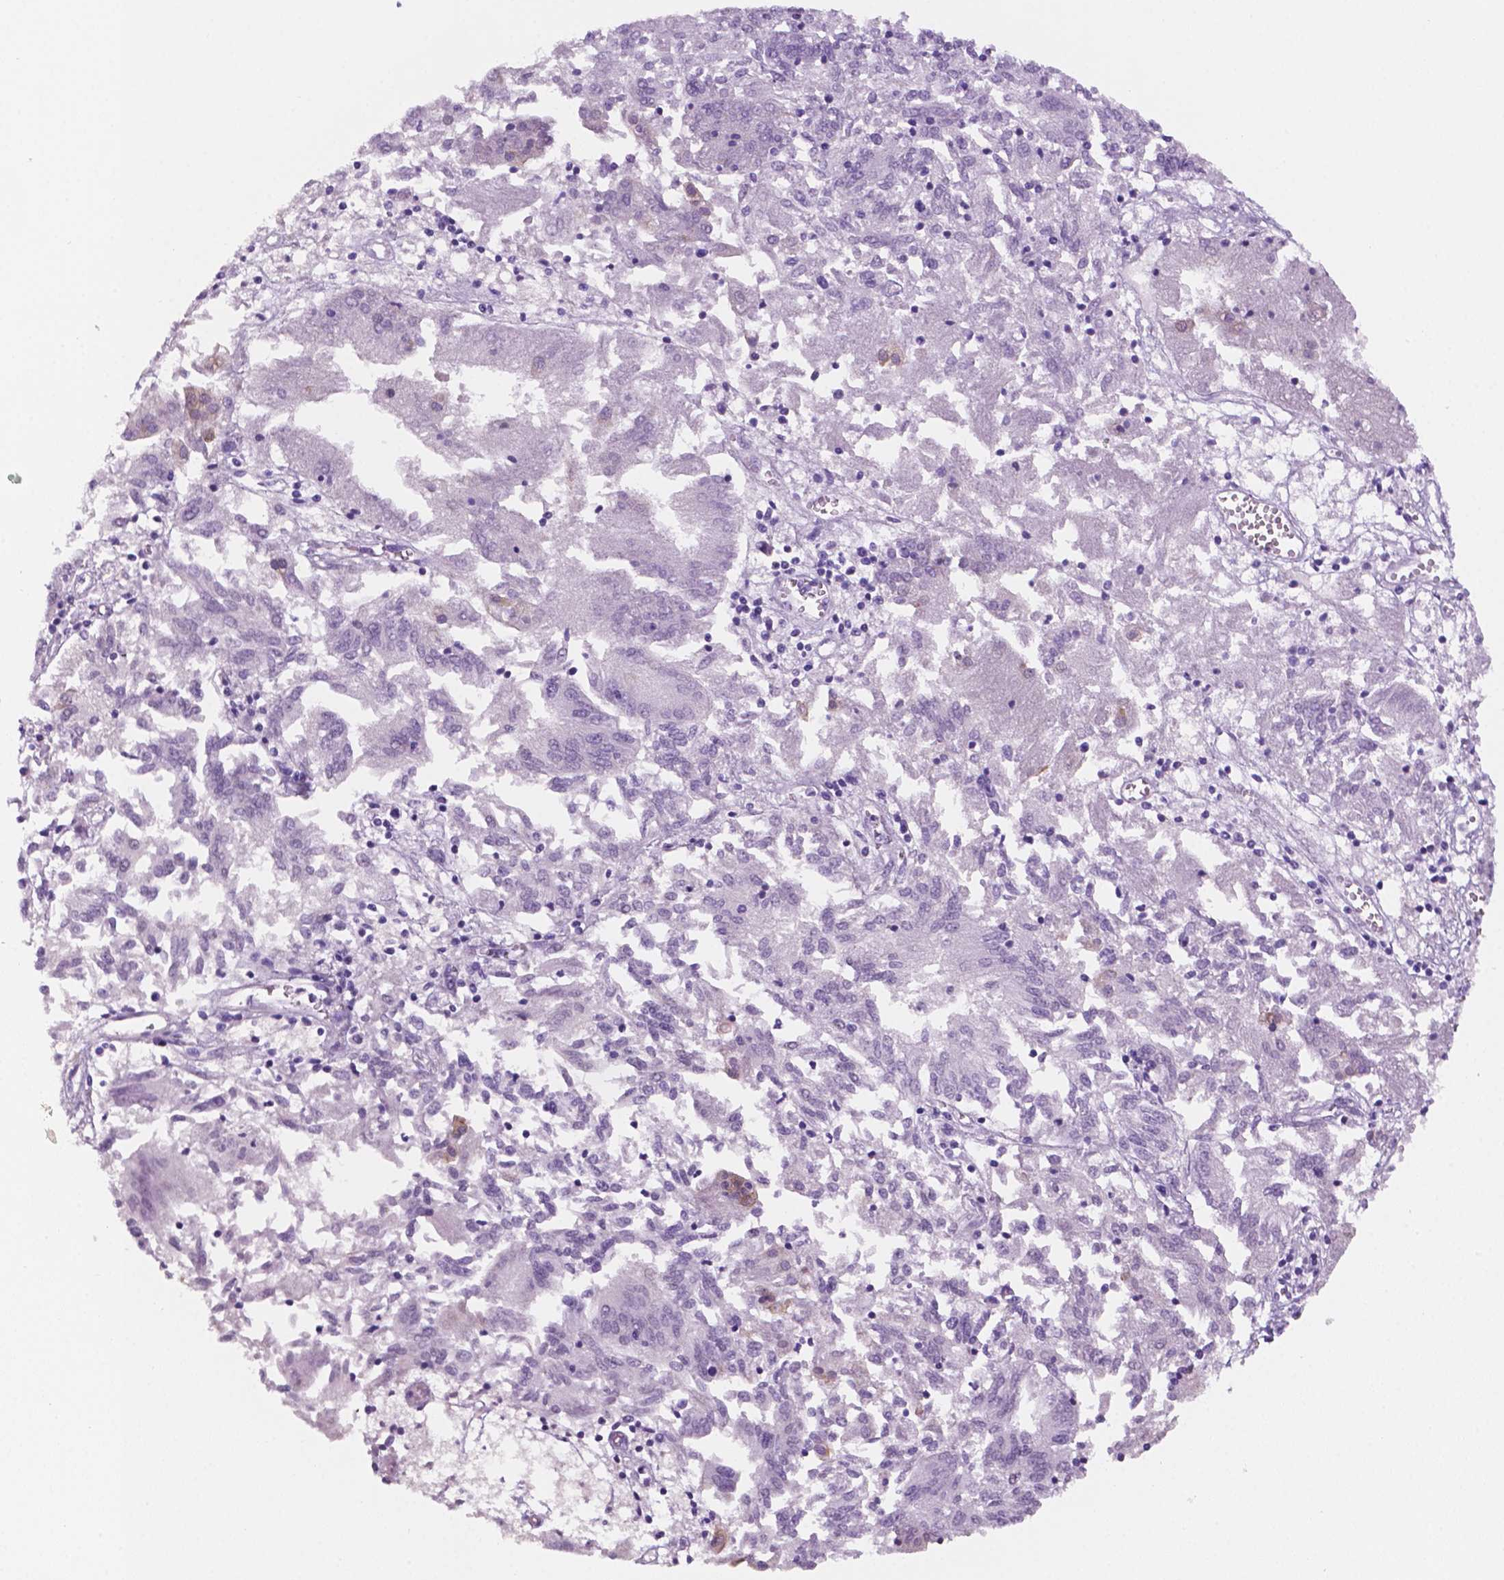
{"staining": {"intensity": "moderate", "quantity": "<25%", "location": "cytoplasmic/membranous"}, "tissue": "endometrial cancer", "cell_type": "Tumor cells", "image_type": "cancer", "snomed": [{"axis": "morphology", "description": "Adenocarcinoma, NOS"}, {"axis": "topography", "description": "Endometrium"}], "caption": "Moderate cytoplasmic/membranous expression for a protein is present in about <25% of tumor cells of adenocarcinoma (endometrial) using IHC.", "gene": "PPL", "patient": {"sex": "female", "age": 54}}